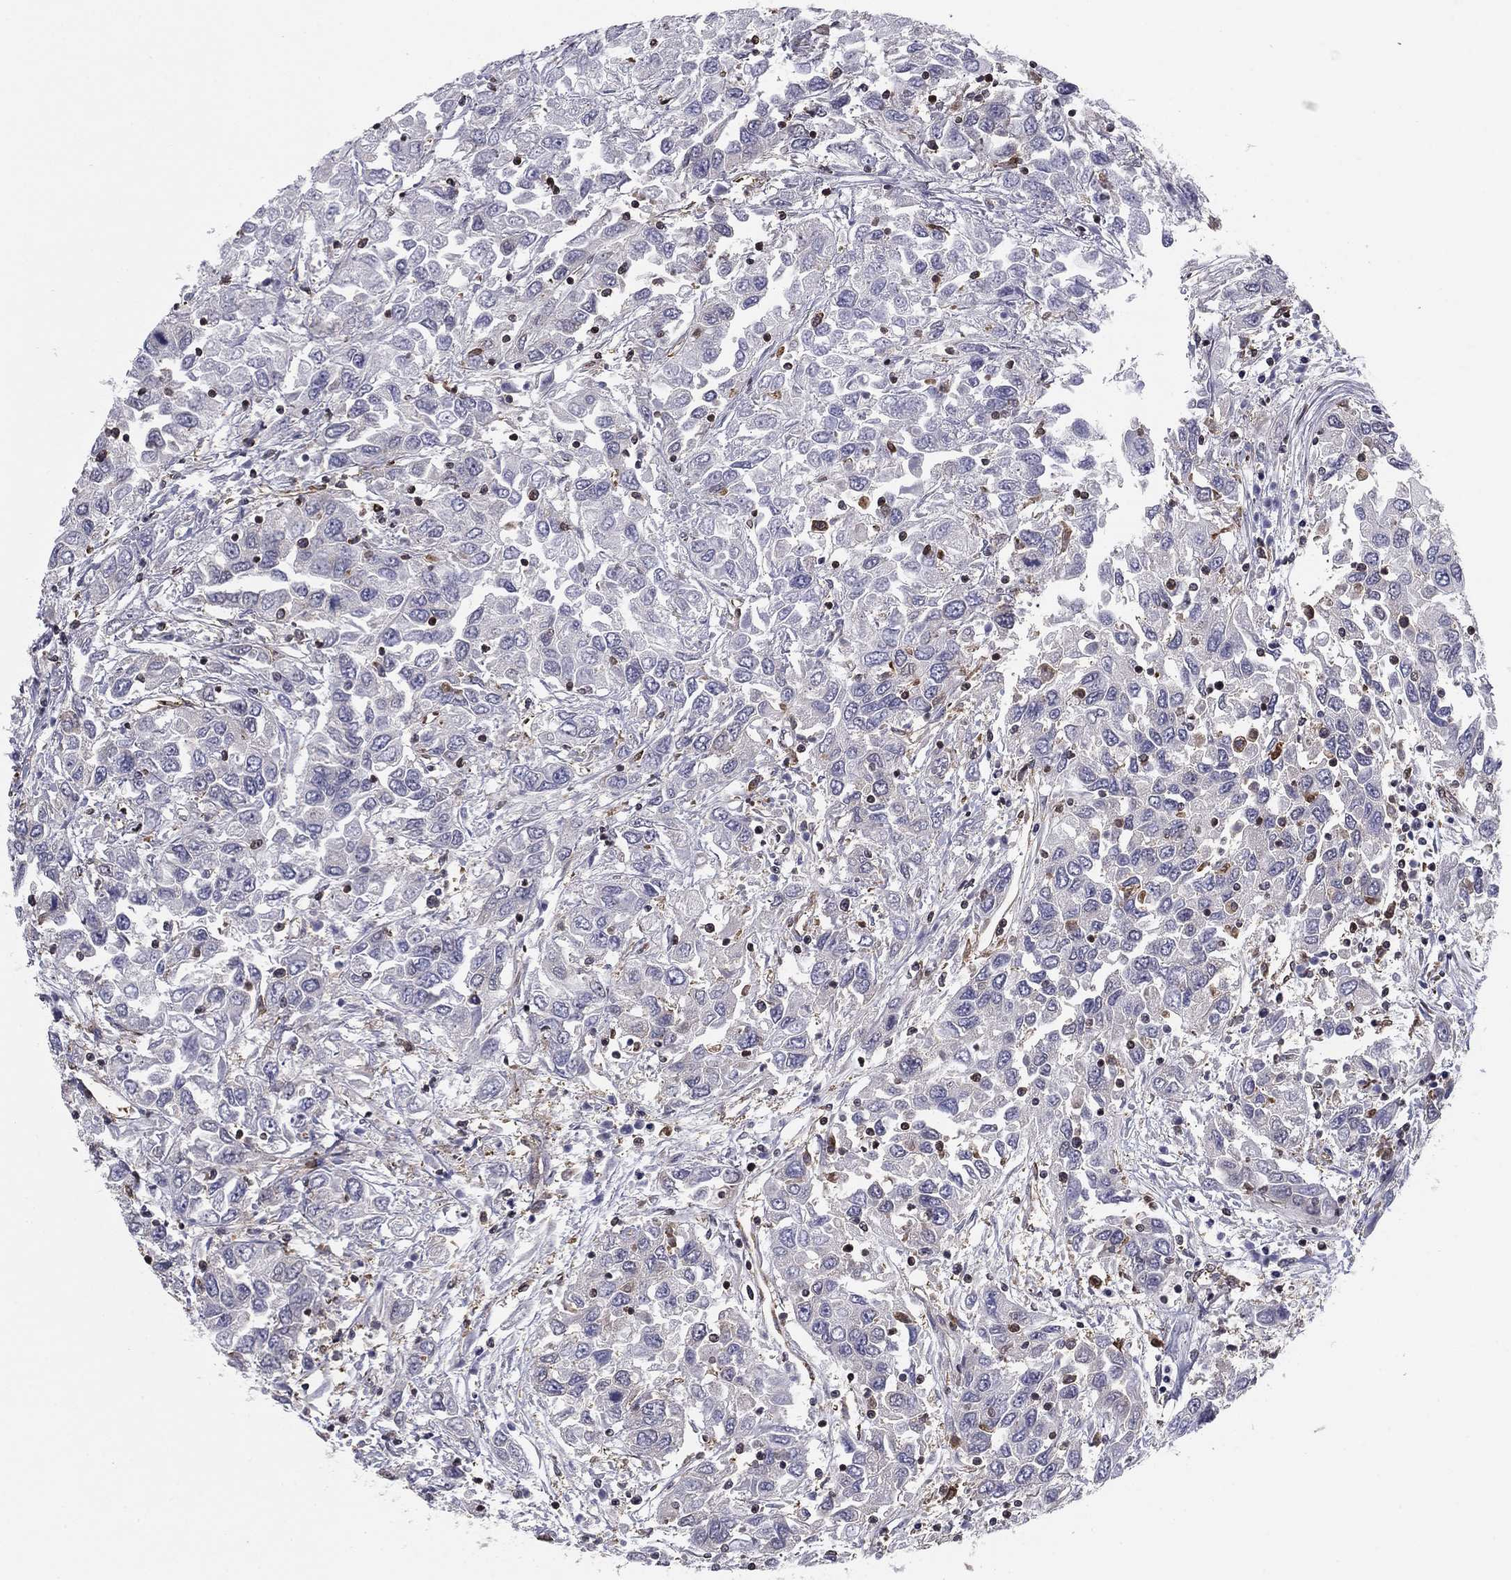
{"staining": {"intensity": "negative", "quantity": "none", "location": "none"}, "tissue": "urothelial cancer", "cell_type": "Tumor cells", "image_type": "cancer", "snomed": [{"axis": "morphology", "description": "Urothelial carcinoma, High grade"}, {"axis": "topography", "description": "Urinary bladder"}], "caption": "This photomicrograph is of high-grade urothelial carcinoma stained with immunohistochemistry to label a protein in brown with the nuclei are counter-stained blue. There is no positivity in tumor cells.", "gene": "PLCB2", "patient": {"sex": "male", "age": 76}}